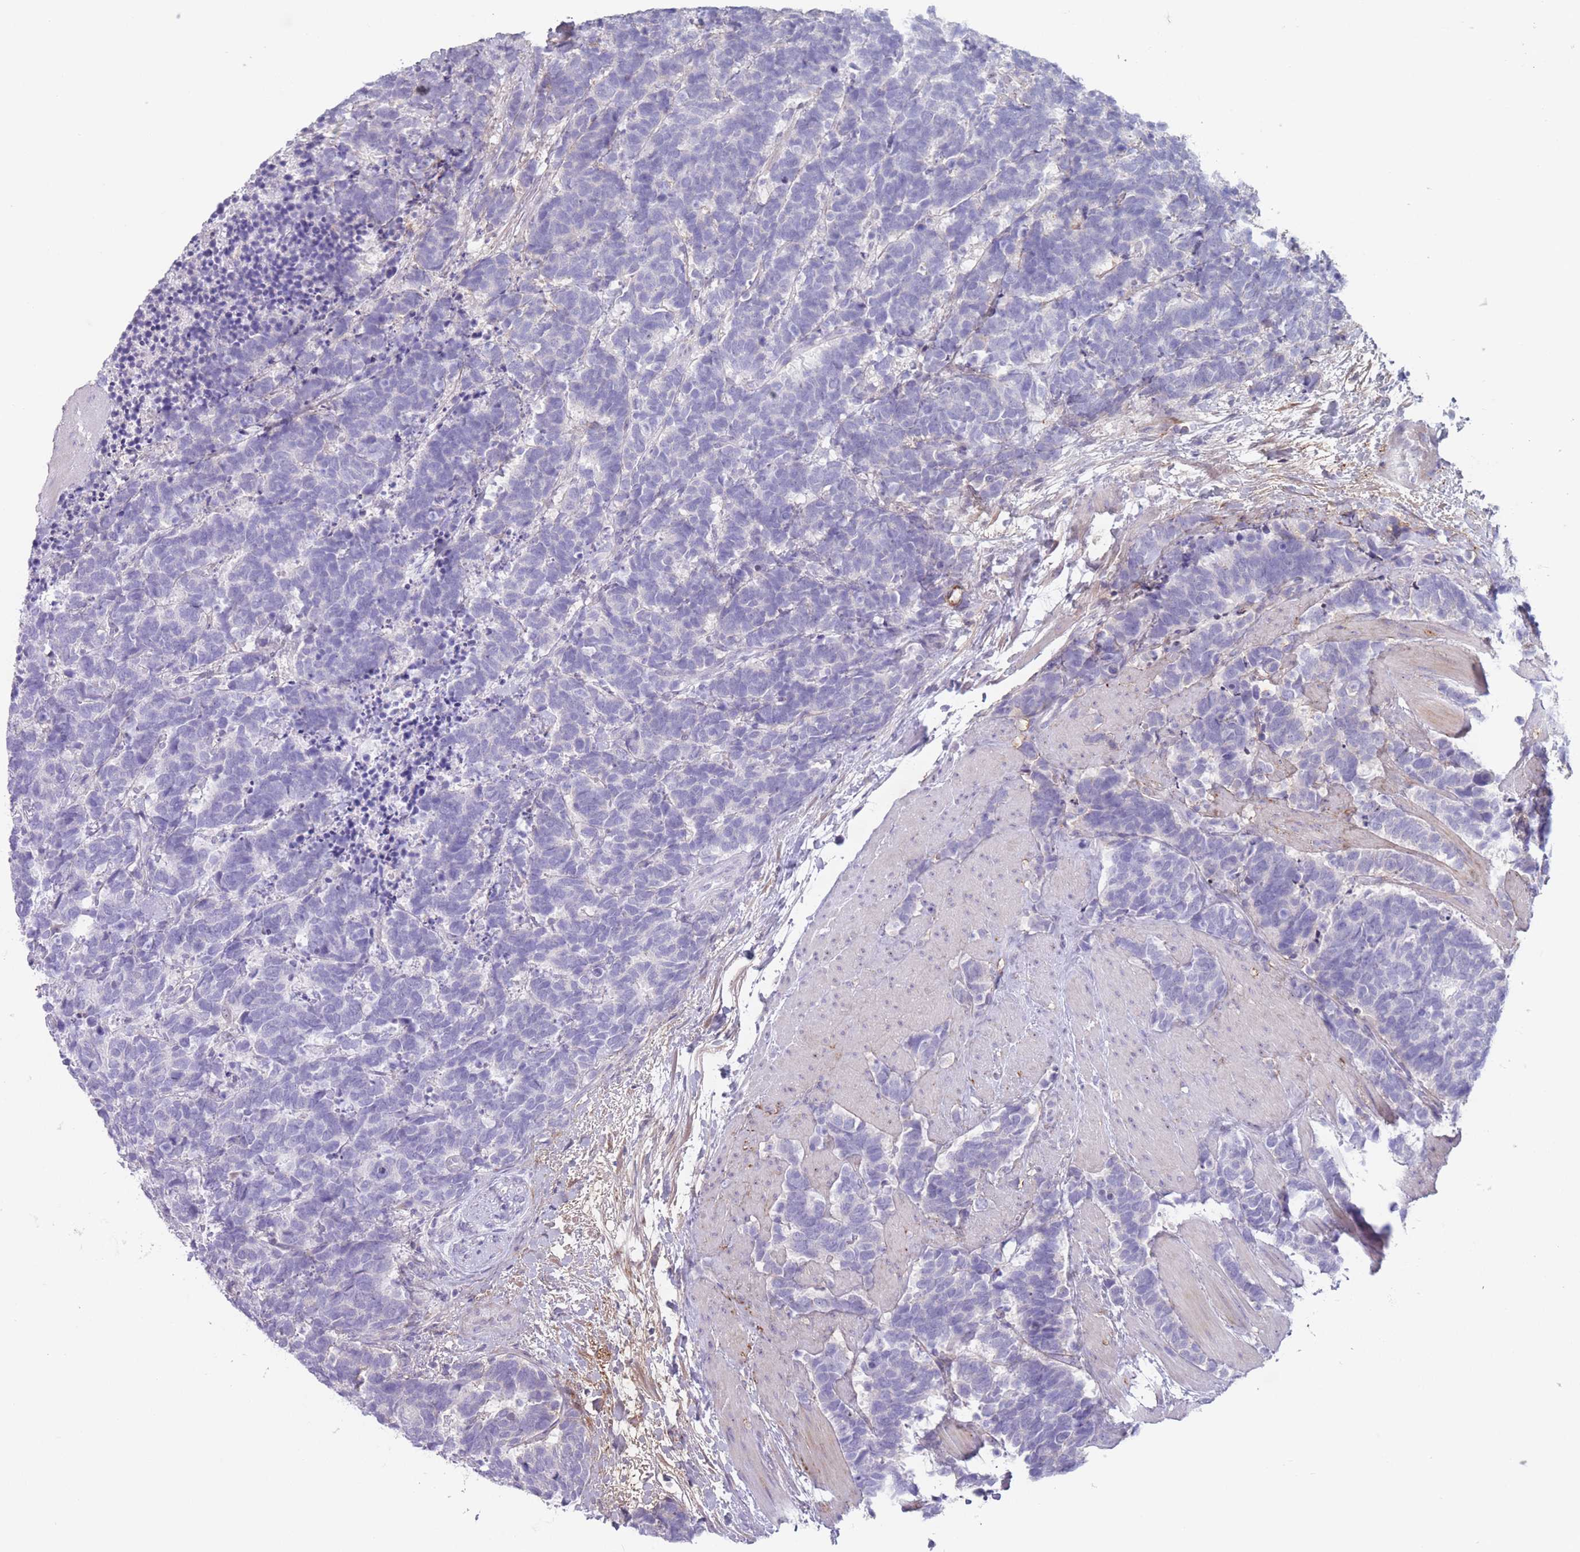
{"staining": {"intensity": "negative", "quantity": "none", "location": "none"}, "tissue": "carcinoid", "cell_type": "Tumor cells", "image_type": "cancer", "snomed": [{"axis": "morphology", "description": "Carcinoma, NOS"}, {"axis": "morphology", "description": "Carcinoid, malignant, NOS"}, {"axis": "topography", "description": "Prostate"}], "caption": "Immunohistochemistry (IHC) photomicrograph of carcinoid stained for a protein (brown), which shows no expression in tumor cells.", "gene": "PAIP2B", "patient": {"sex": "male", "age": 57}}